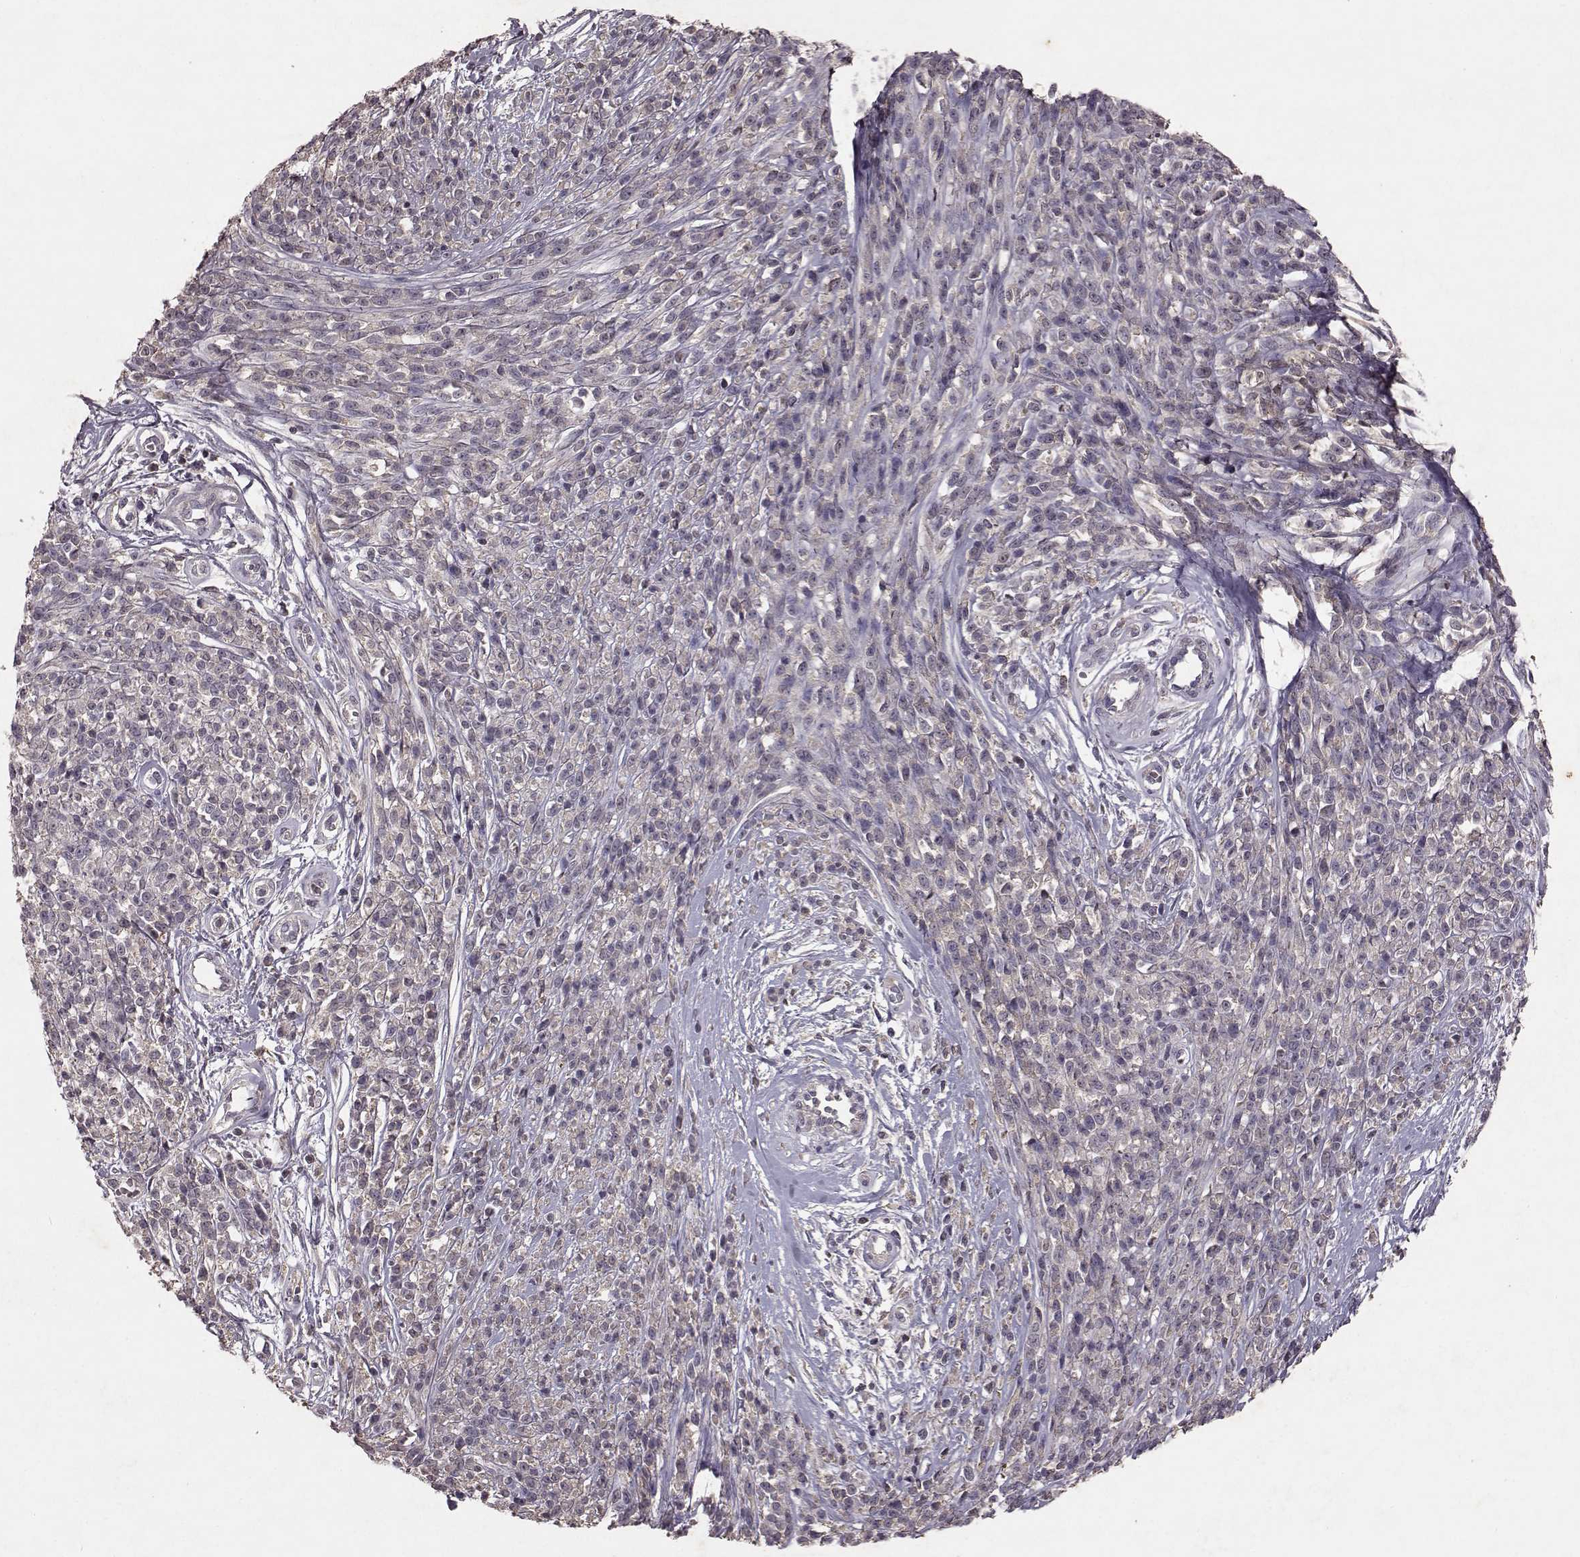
{"staining": {"intensity": "weak", "quantity": "<25%", "location": "cytoplasmic/membranous"}, "tissue": "melanoma", "cell_type": "Tumor cells", "image_type": "cancer", "snomed": [{"axis": "morphology", "description": "Malignant melanoma, NOS"}, {"axis": "topography", "description": "Skin"}, {"axis": "topography", "description": "Skin of trunk"}], "caption": "Tumor cells show no significant protein staining in malignant melanoma.", "gene": "FRRS1L", "patient": {"sex": "male", "age": 74}}